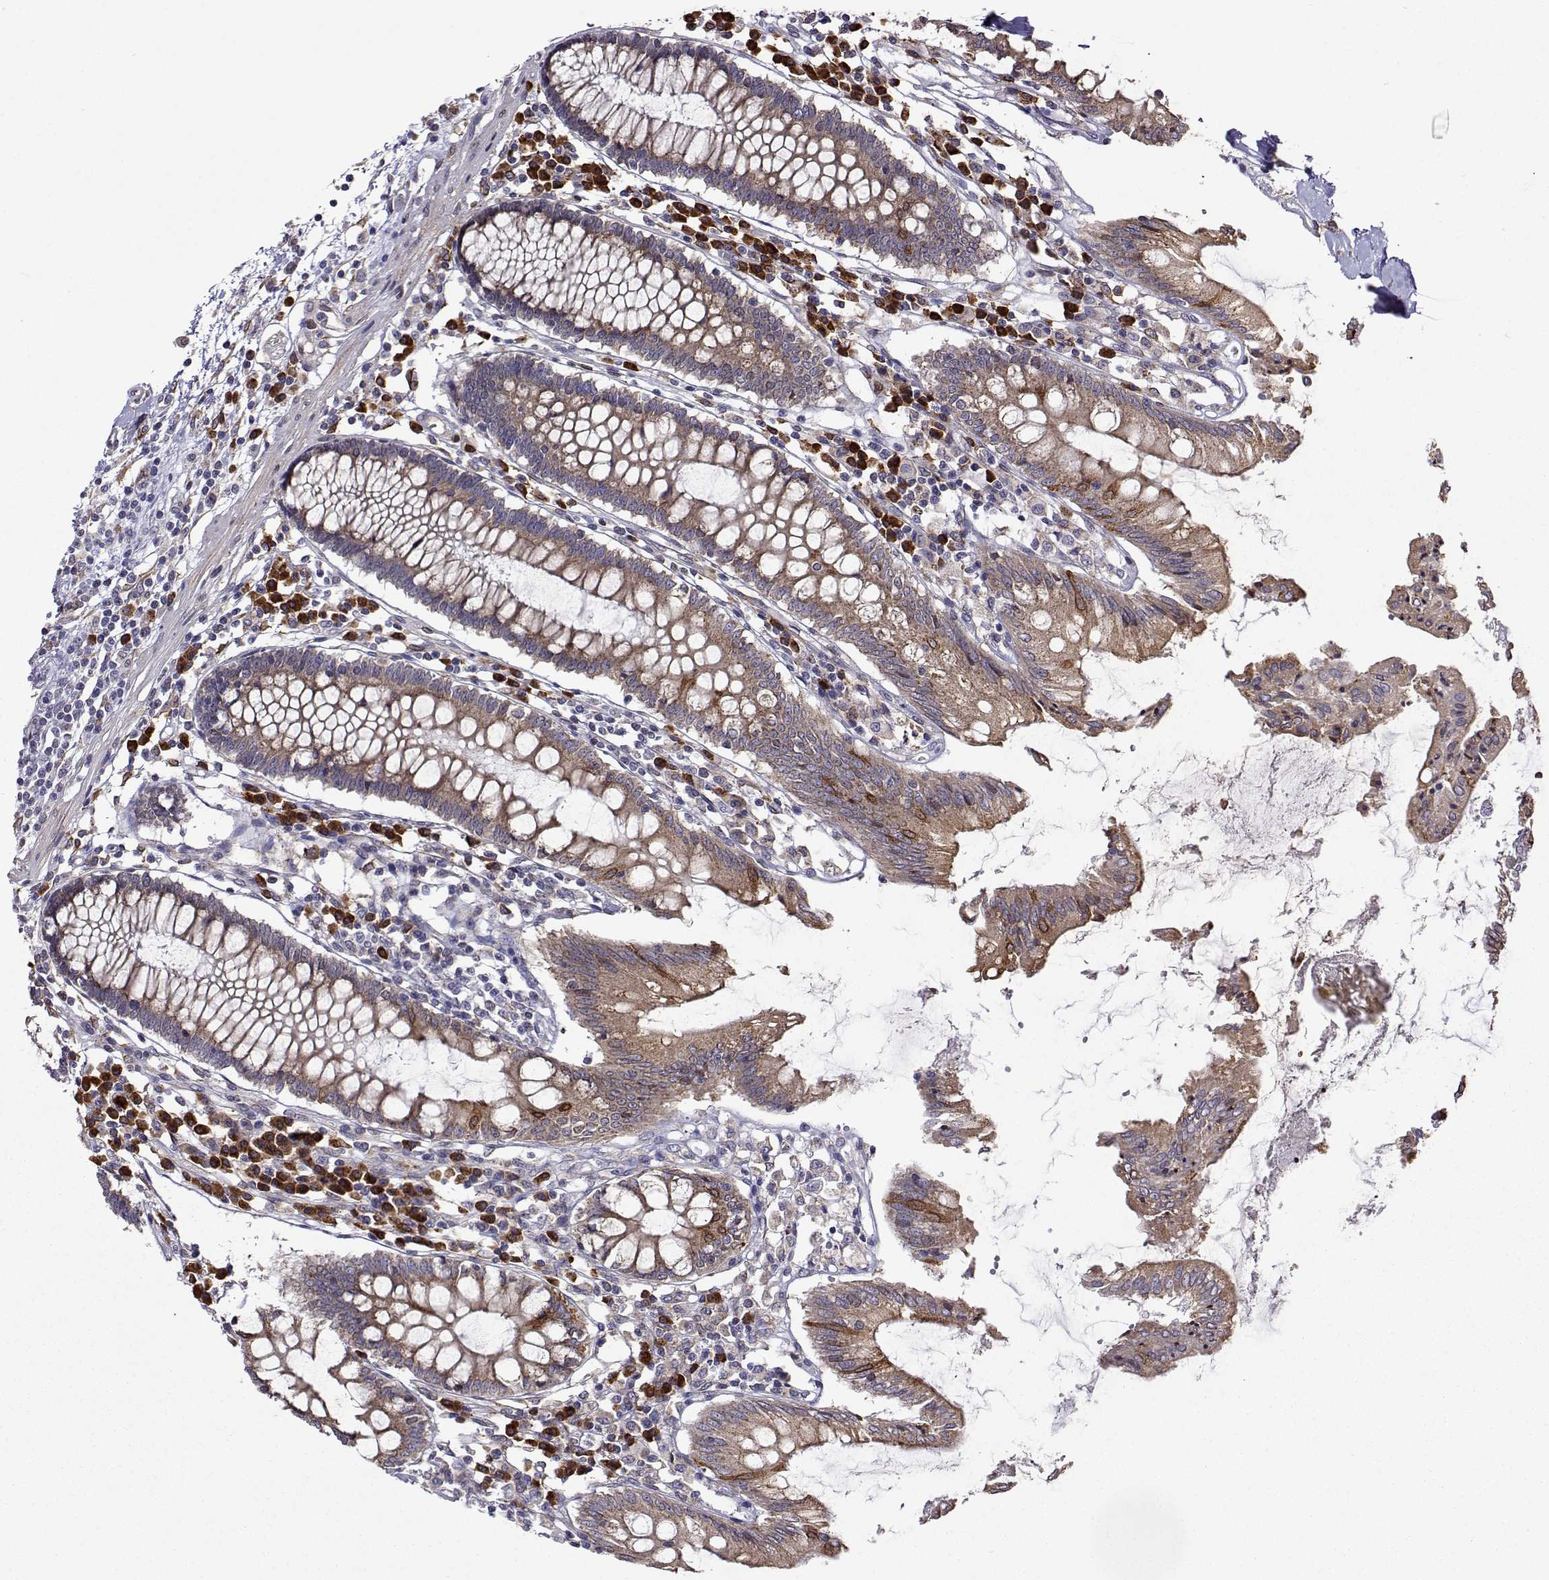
{"staining": {"intensity": "strong", "quantity": "25%-75%", "location": "cytoplasmic/membranous"}, "tissue": "colon", "cell_type": "Endothelial cells", "image_type": "normal", "snomed": [{"axis": "morphology", "description": "Normal tissue, NOS"}, {"axis": "morphology", "description": "Adenocarcinoma, NOS"}, {"axis": "topography", "description": "Colon"}], "caption": "Unremarkable colon shows strong cytoplasmic/membranous expression in about 25%-75% of endothelial cells, visualized by immunohistochemistry.", "gene": "PGRMC2", "patient": {"sex": "male", "age": 83}}